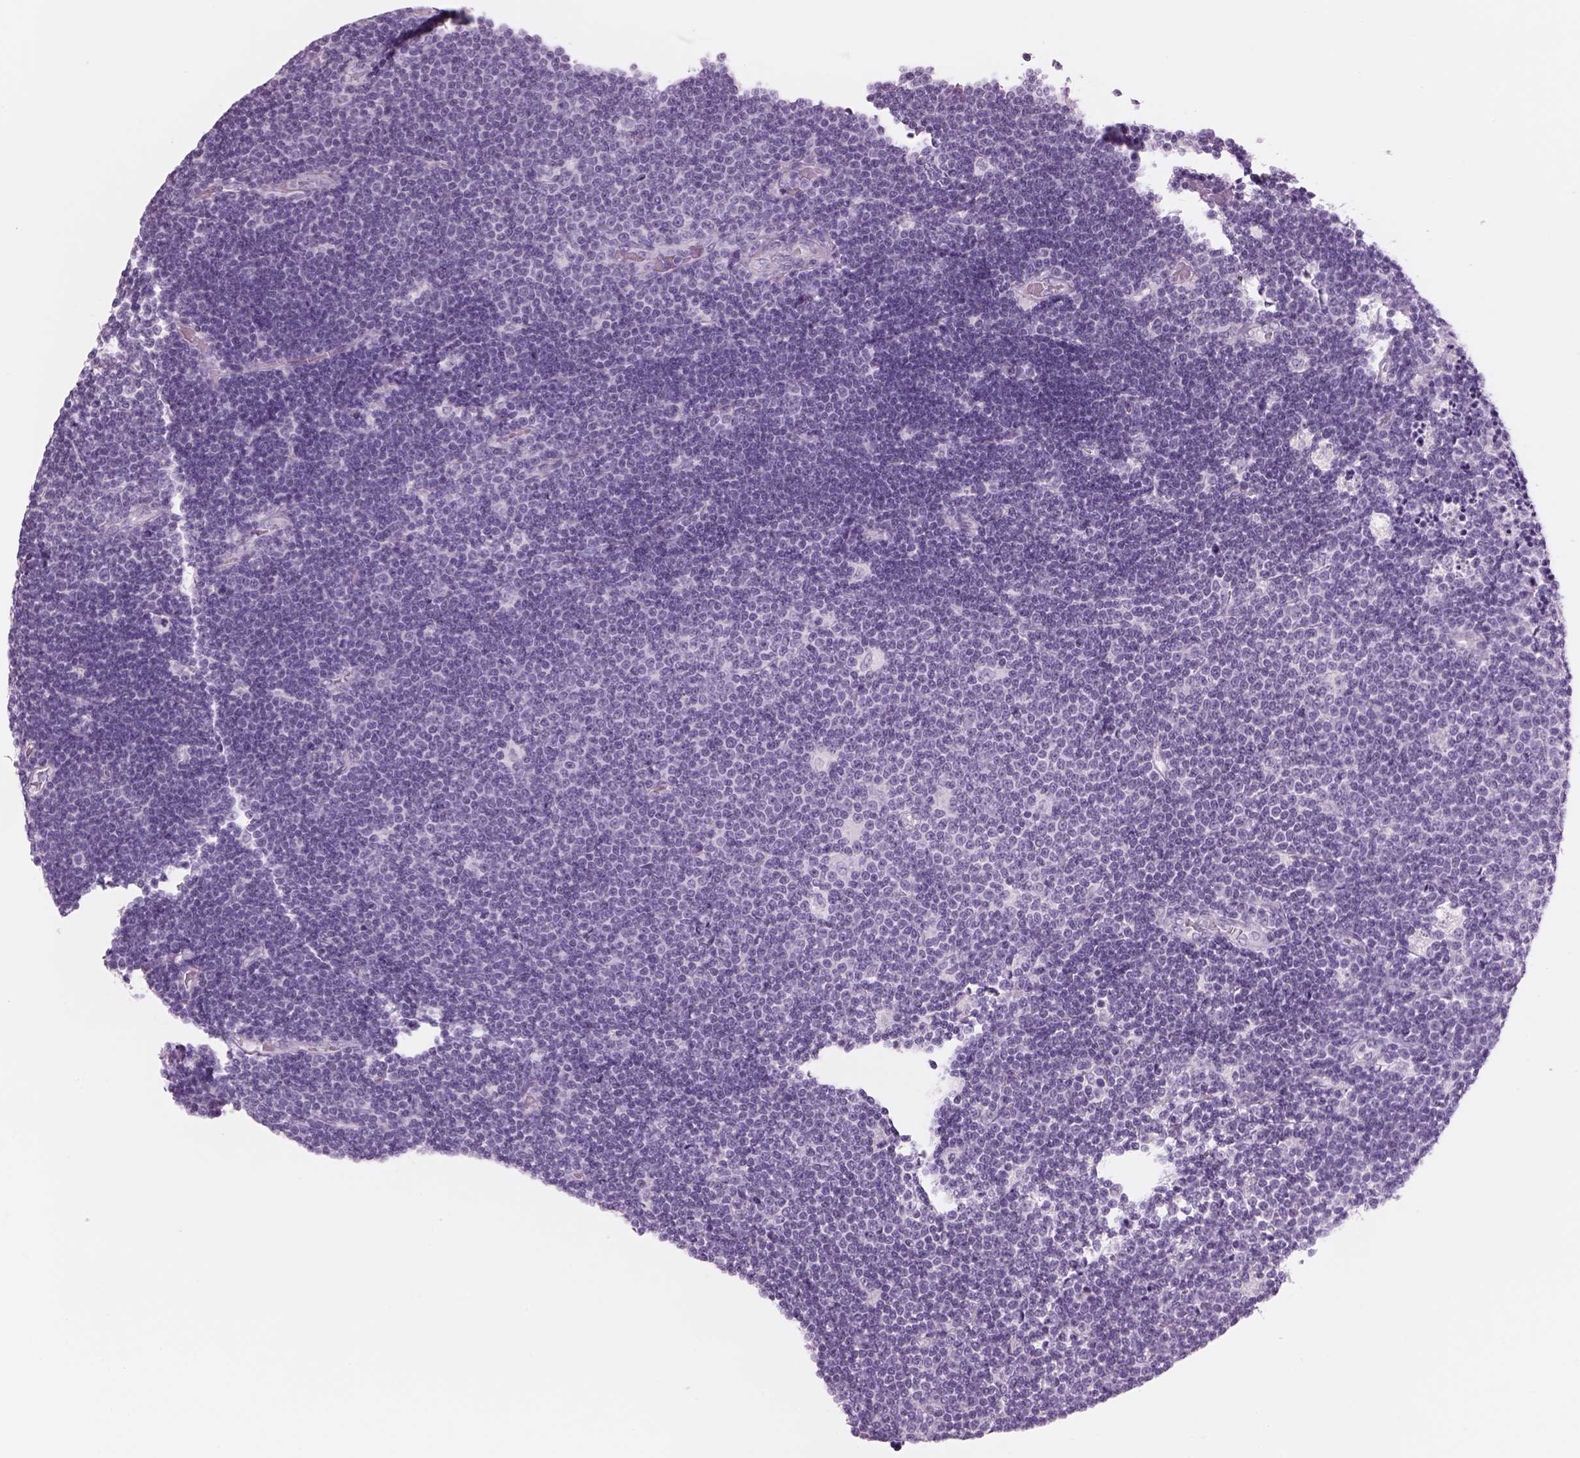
{"staining": {"intensity": "negative", "quantity": "none", "location": "none"}, "tissue": "lymphoma", "cell_type": "Tumor cells", "image_type": "cancer", "snomed": [{"axis": "morphology", "description": "Malignant lymphoma, non-Hodgkin's type, Low grade"}, {"axis": "topography", "description": "Brain"}], "caption": "Immunohistochemical staining of lymphoma shows no significant expression in tumor cells. Nuclei are stained in blue.", "gene": "RHO", "patient": {"sex": "female", "age": 66}}